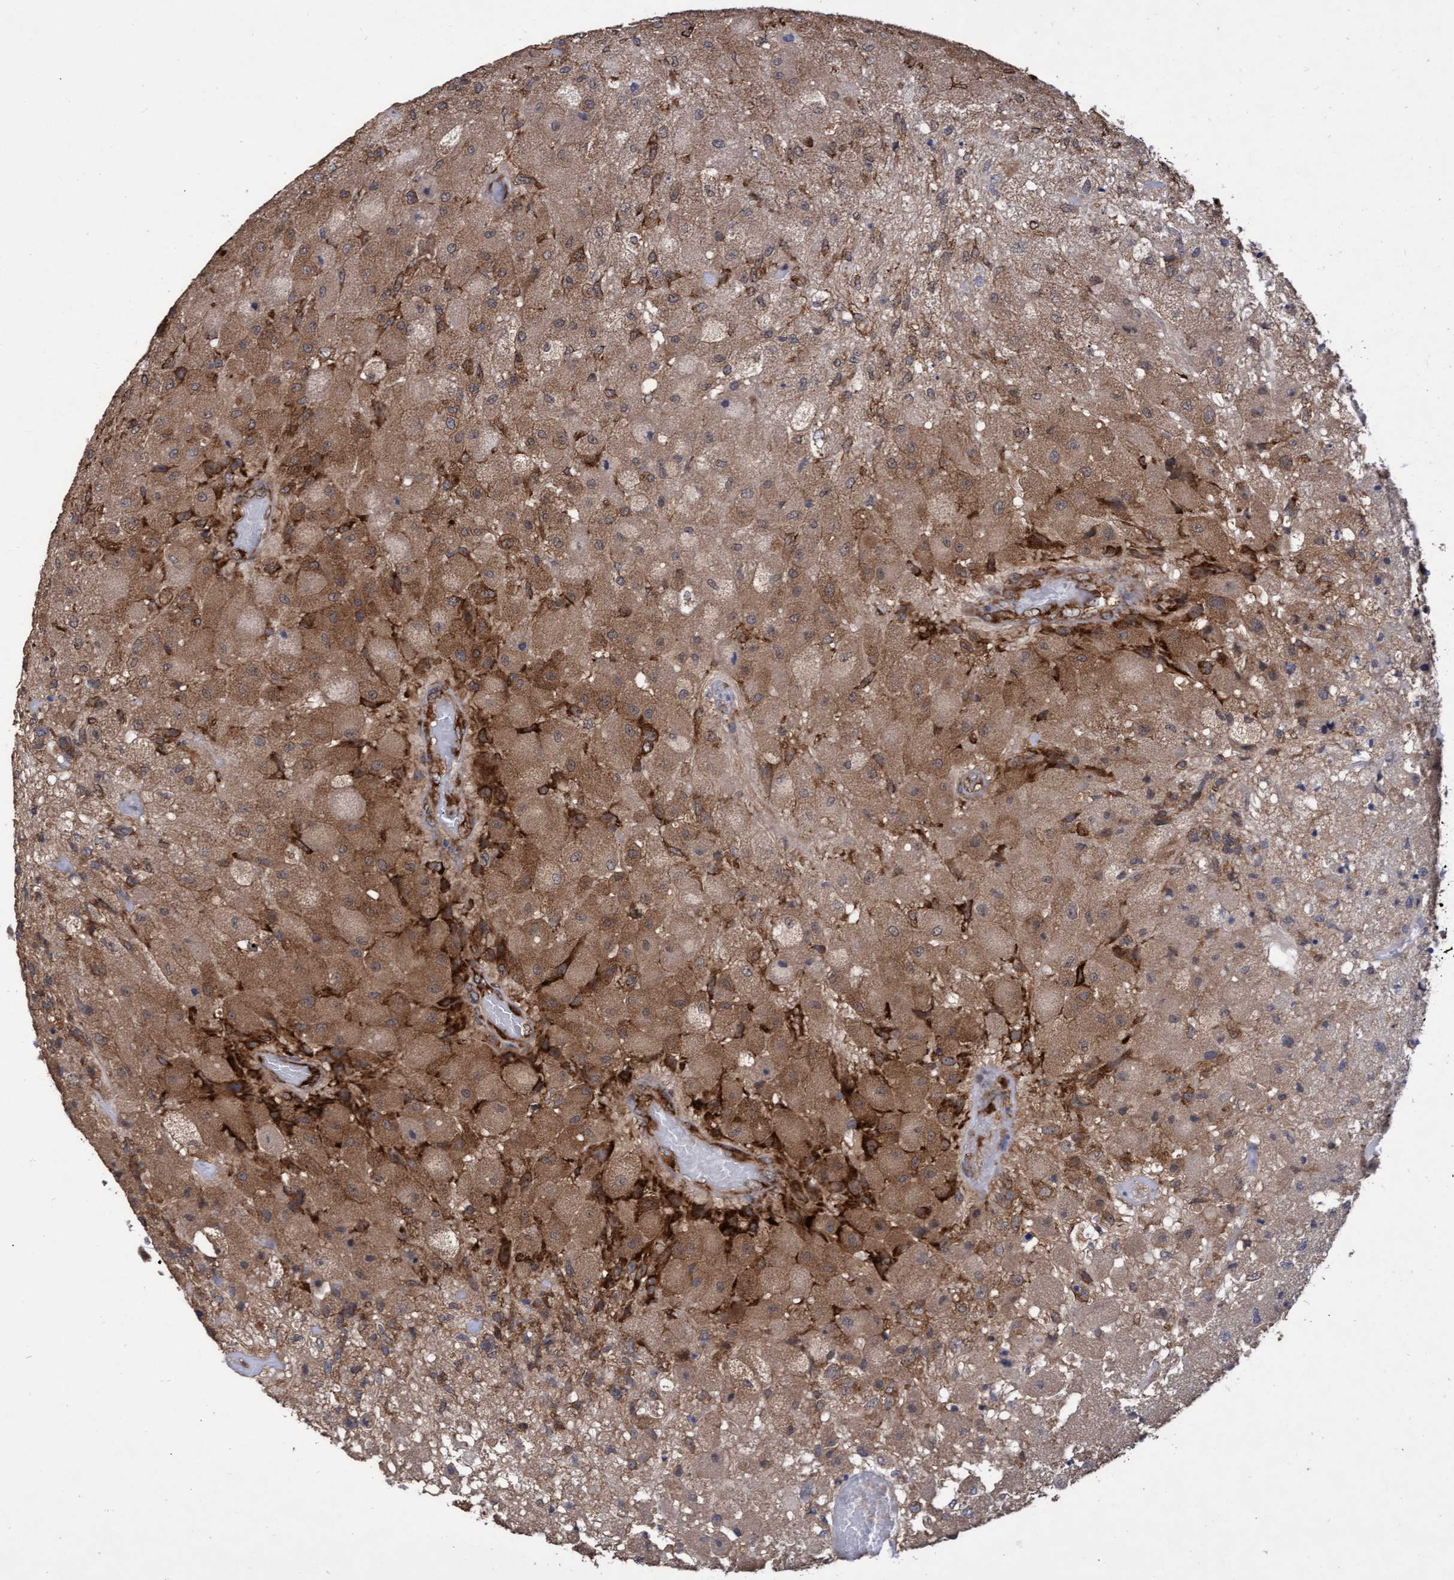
{"staining": {"intensity": "moderate", "quantity": ">75%", "location": "cytoplasmic/membranous"}, "tissue": "glioma", "cell_type": "Tumor cells", "image_type": "cancer", "snomed": [{"axis": "morphology", "description": "Normal tissue, NOS"}, {"axis": "morphology", "description": "Glioma, malignant, High grade"}, {"axis": "topography", "description": "Cerebral cortex"}], "caption": "IHC of malignant high-grade glioma reveals medium levels of moderate cytoplasmic/membranous positivity in approximately >75% of tumor cells.", "gene": "ABCF2", "patient": {"sex": "male", "age": 77}}